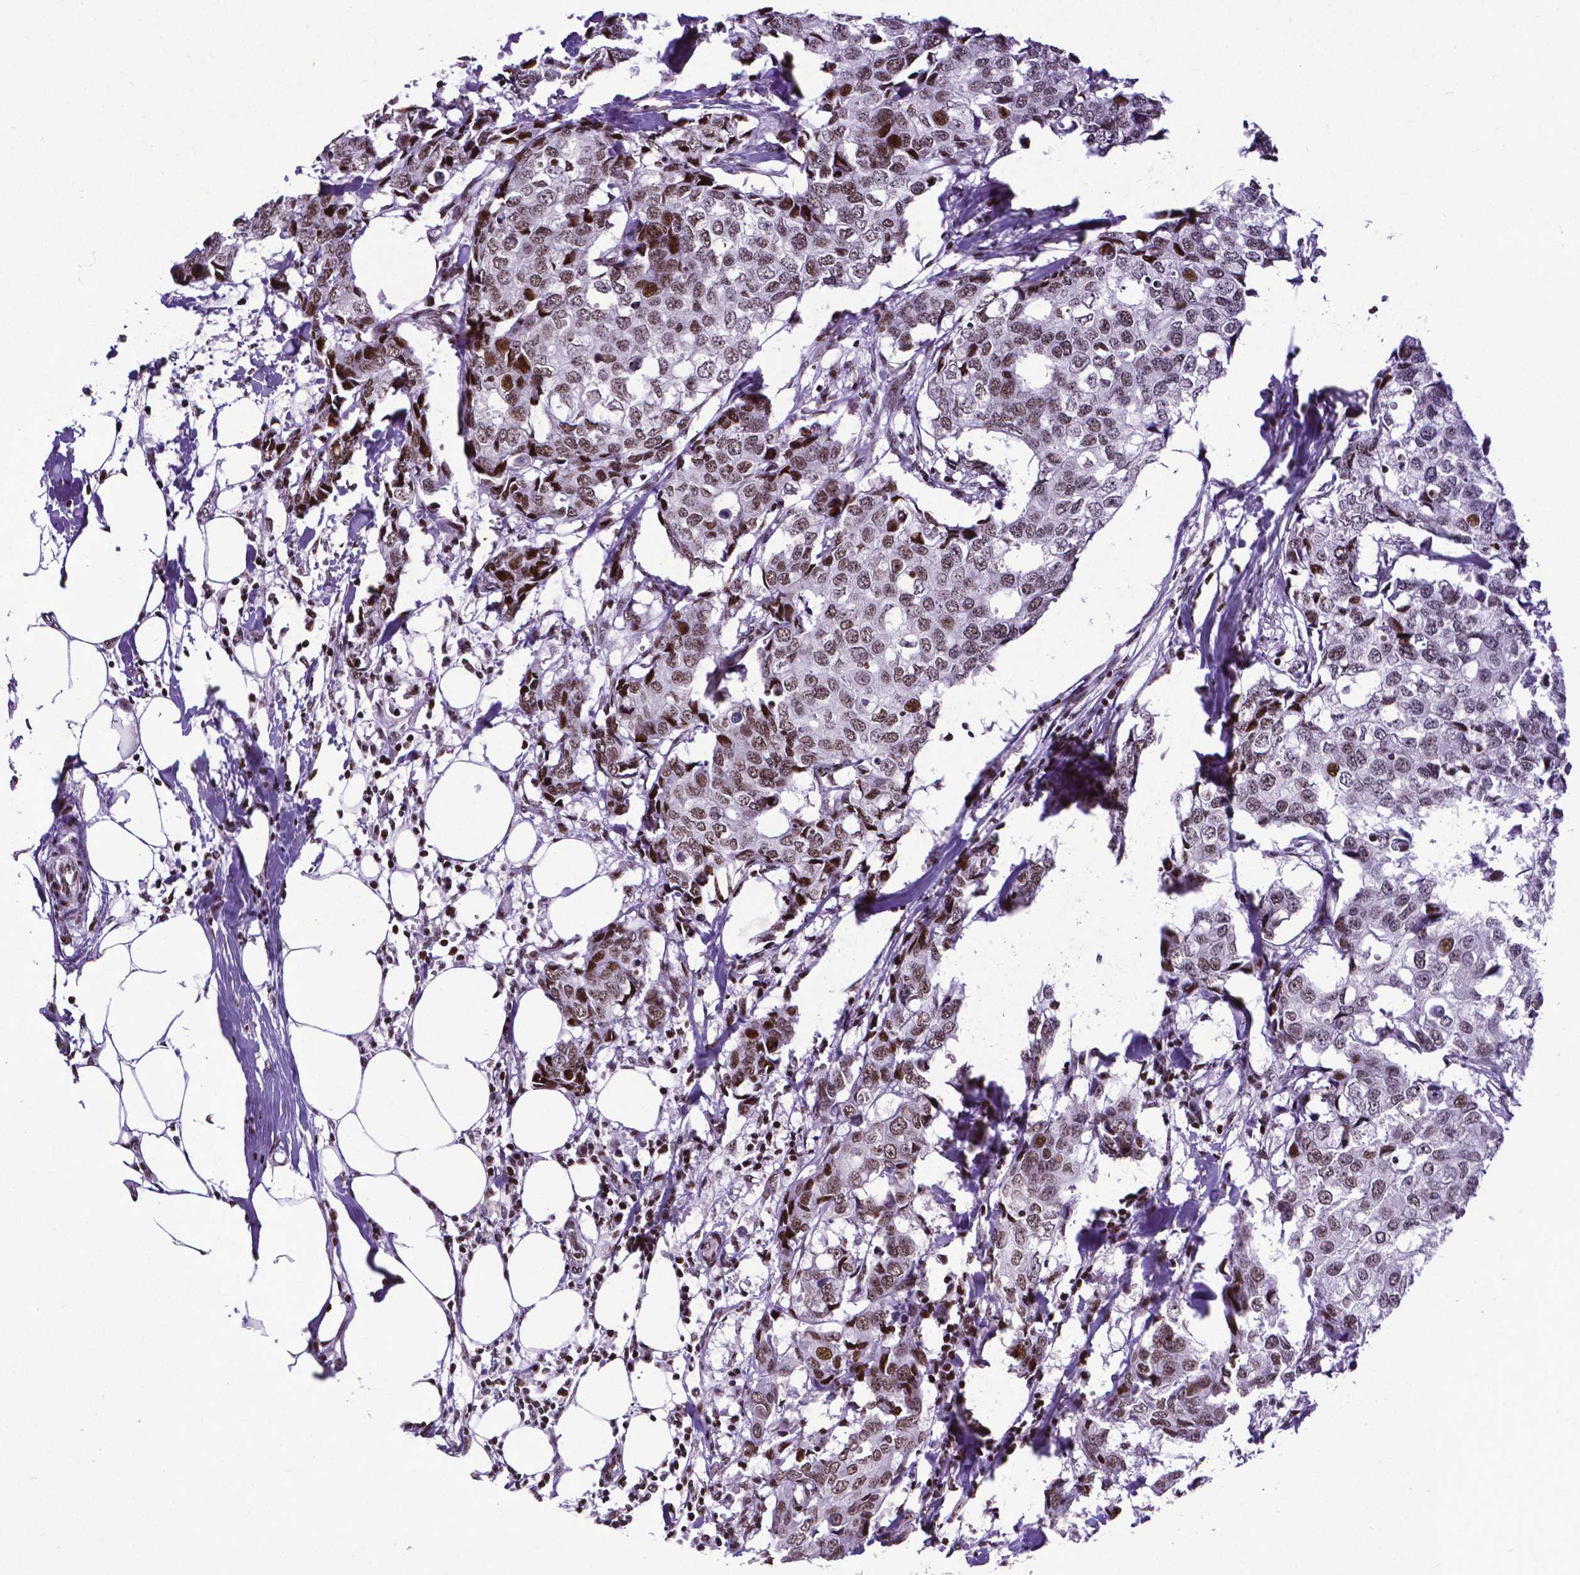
{"staining": {"intensity": "moderate", "quantity": ">75%", "location": "nuclear"}, "tissue": "breast cancer", "cell_type": "Tumor cells", "image_type": "cancer", "snomed": [{"axis": "morphology", "description": "Duct carcinoma"}, {"axis": "topography", "description": "Breast"}], "caption": "An immunohistochemistry image of tumor tissue is shown. Protein staining in brown shows moderate nuclear positivity in breast cancer (infiltrating ductal carcinoma) within tumor cells.", "gene": "CTCF", "patient": {"sex": "female", "age": 27}}